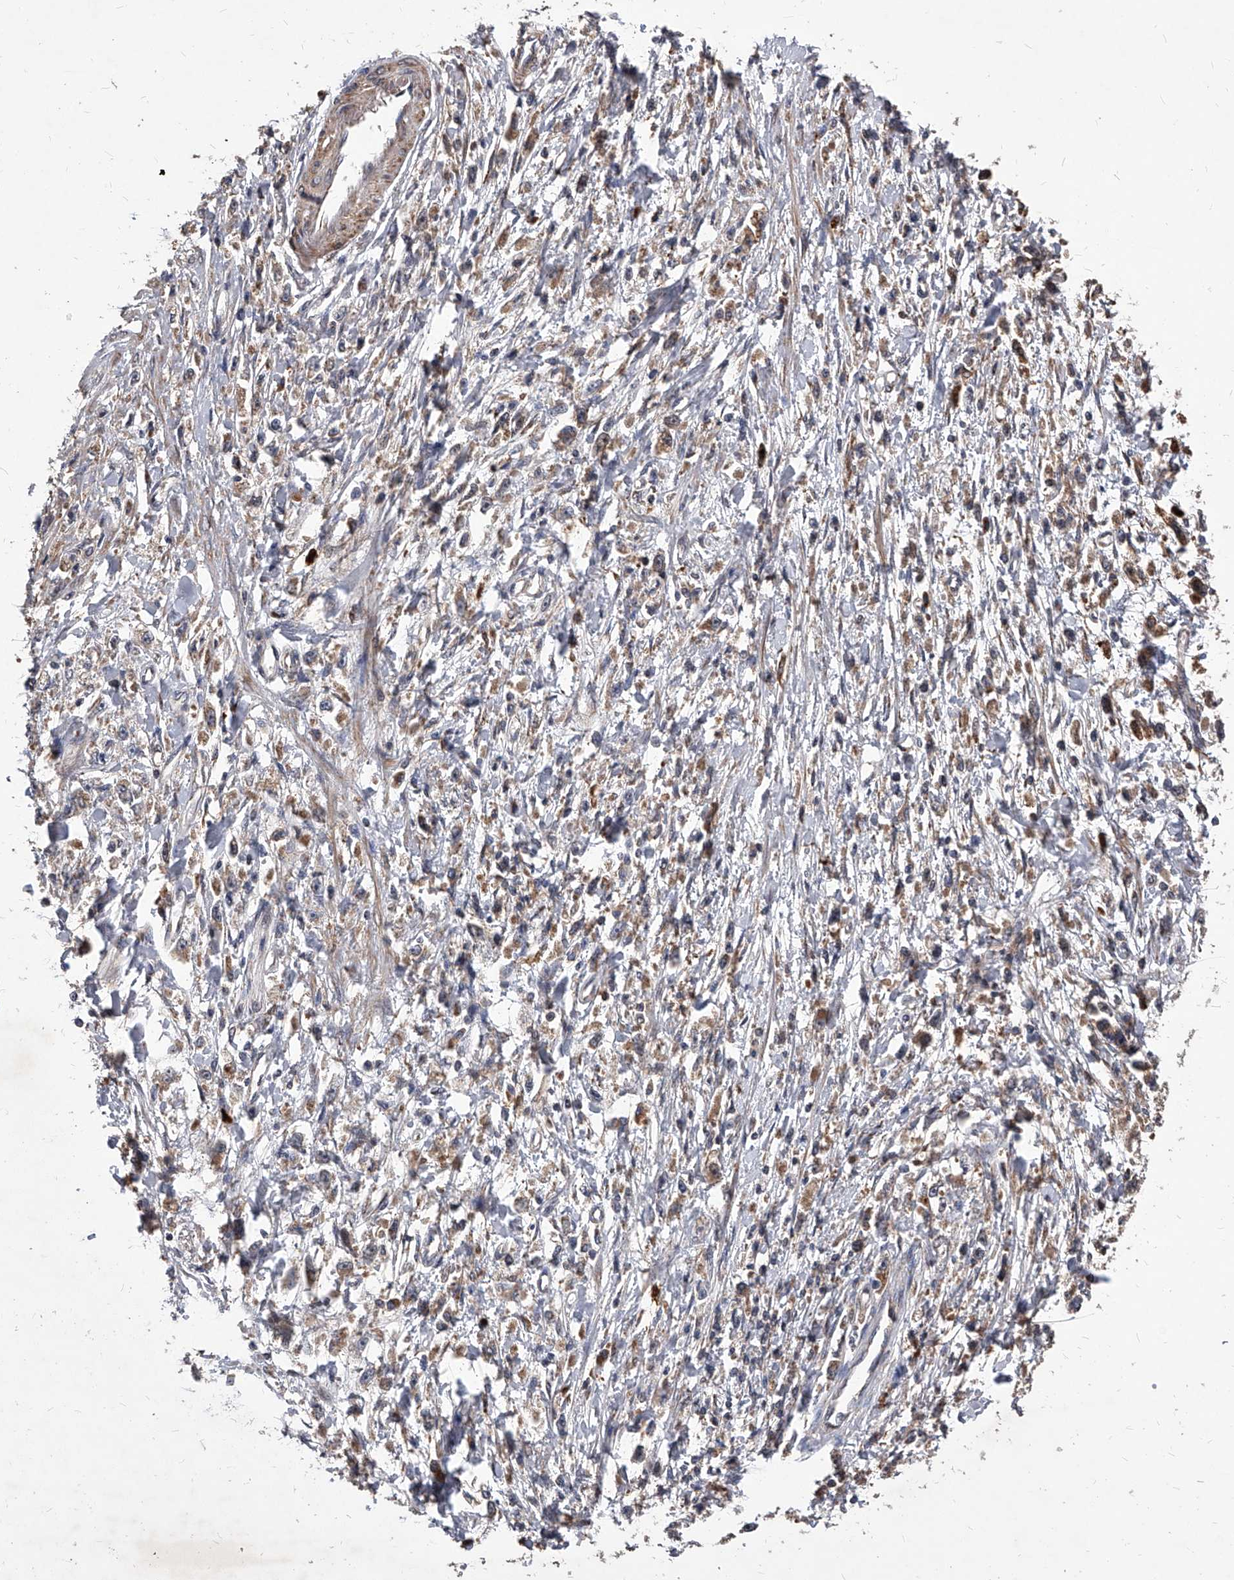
{"staining": {"intensity": "moderate", "quantity": "25%-75%", "location": "cytoplasmic/membranous"}, "tissue": "stomach cancer", "cell_type": "Tumor cells", "image_type": "cancer", "snomed": [{"axis": "morphology", "description": "Adenocarcinoma, NOS"}, {"axis": "topography", "description": "Stomach"}], "caption": "A medium amount of moderate cytoplasmic/membranous staining is appreciated in about 25%-75% of tumor cells in stomach cancer (adenocarcinoma) tissue. Nuclei are stained in blue.", "gene": "SOBP", "patient": {"sex": "female", "age": 59}}